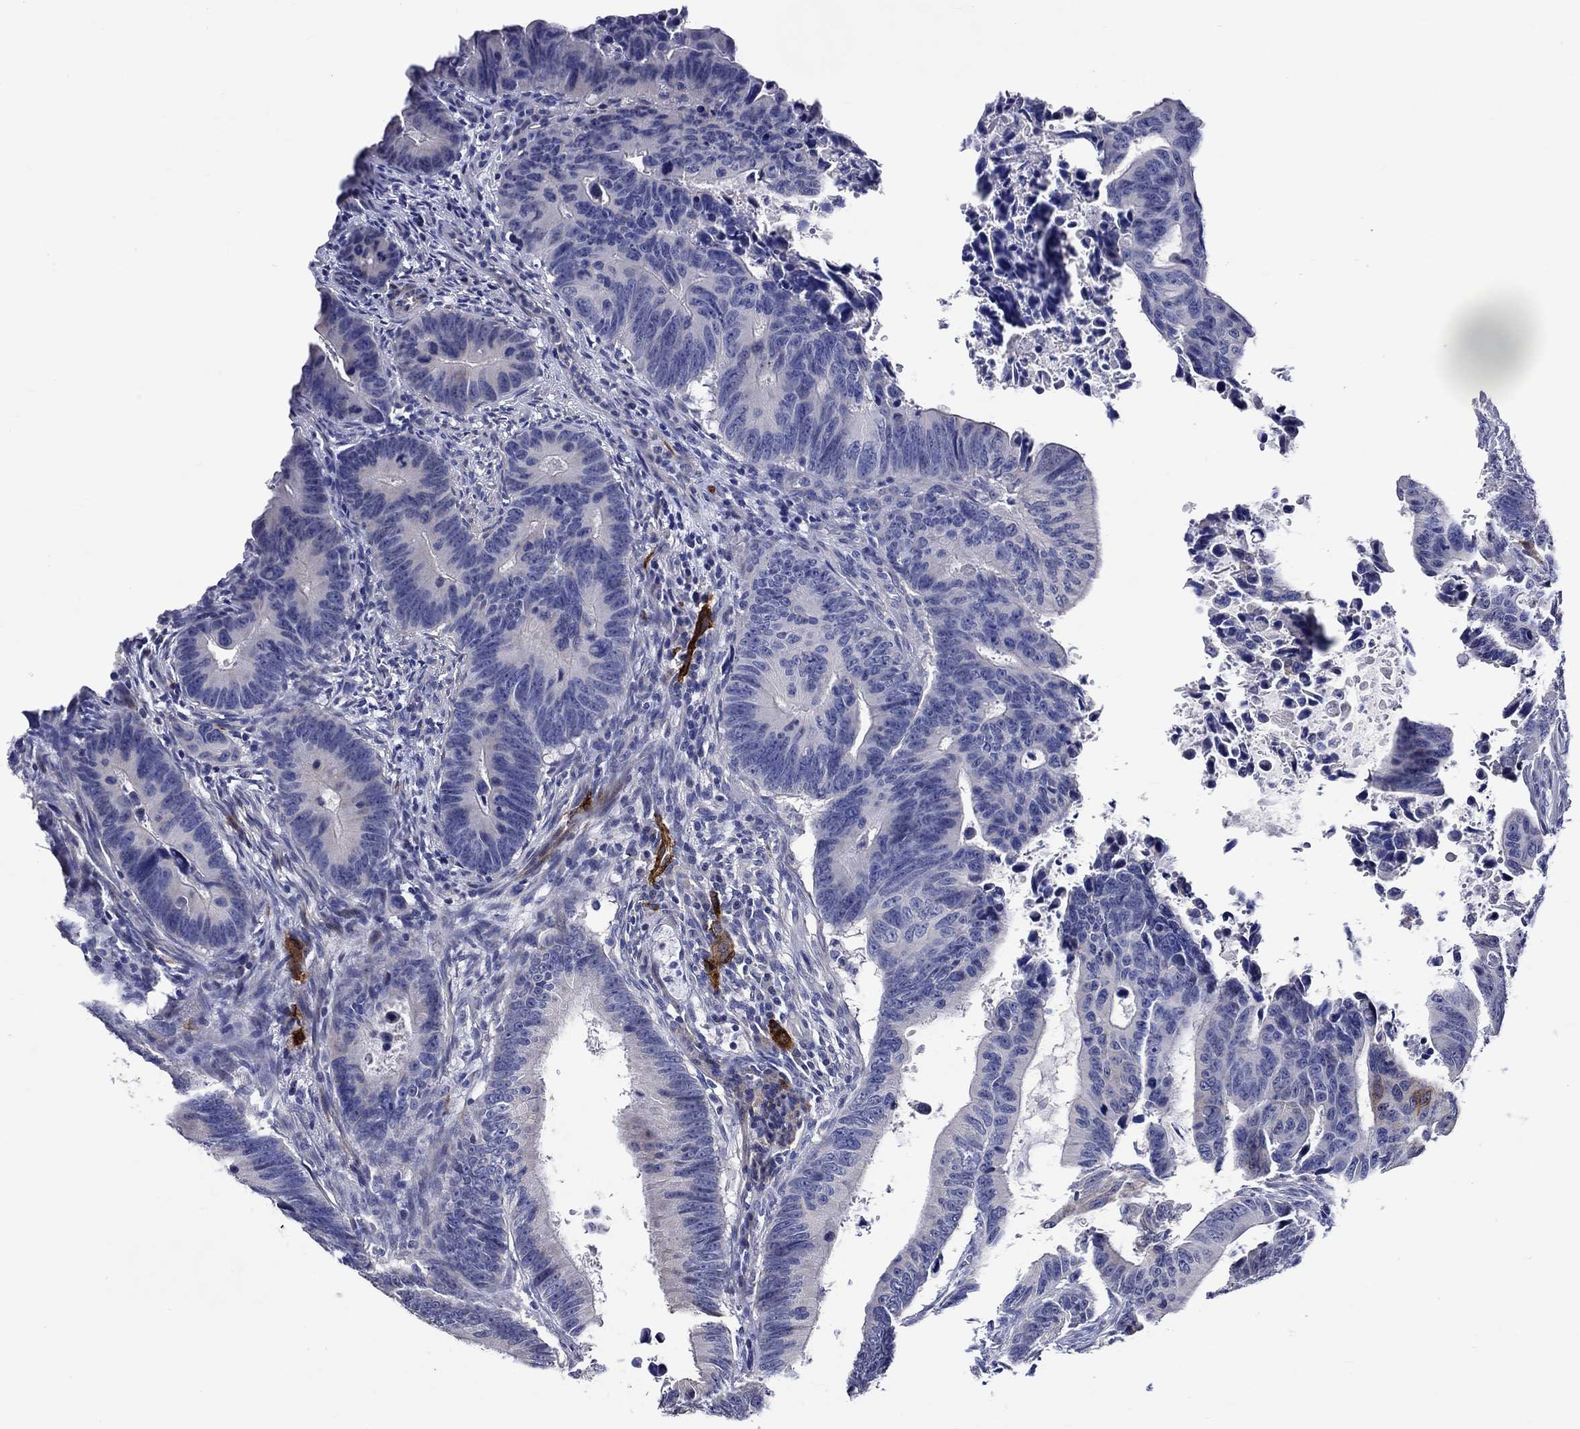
{"staining": {"intensity": "negative", "quantity": "none", "location": "none"}, "tissue": "colorectal cancer", "cell_type": "Tumor cells", "image_type": "cancer", "snomed": [{"axis": "morphology", "description": "Adenocarcinoma, NOS"}, {"axis": "topography", "description": "Colon"}], "caption": "Immunohistochemistry histopathology image of neoplastic tissue: adenocarcinoma (colorectal) stained with DAB (3,3'-diaminobenzidine) shows no significant protein staining in tumor cells. (Stains: DAB (3,3'-diaminobenzidine) immunohistochemistry with hematoxylin counter stain, Microscopy: brightfield microscopy at high magnification).", "gene": "CRYAB", "patient": {"sex": "female", "age": 87}}